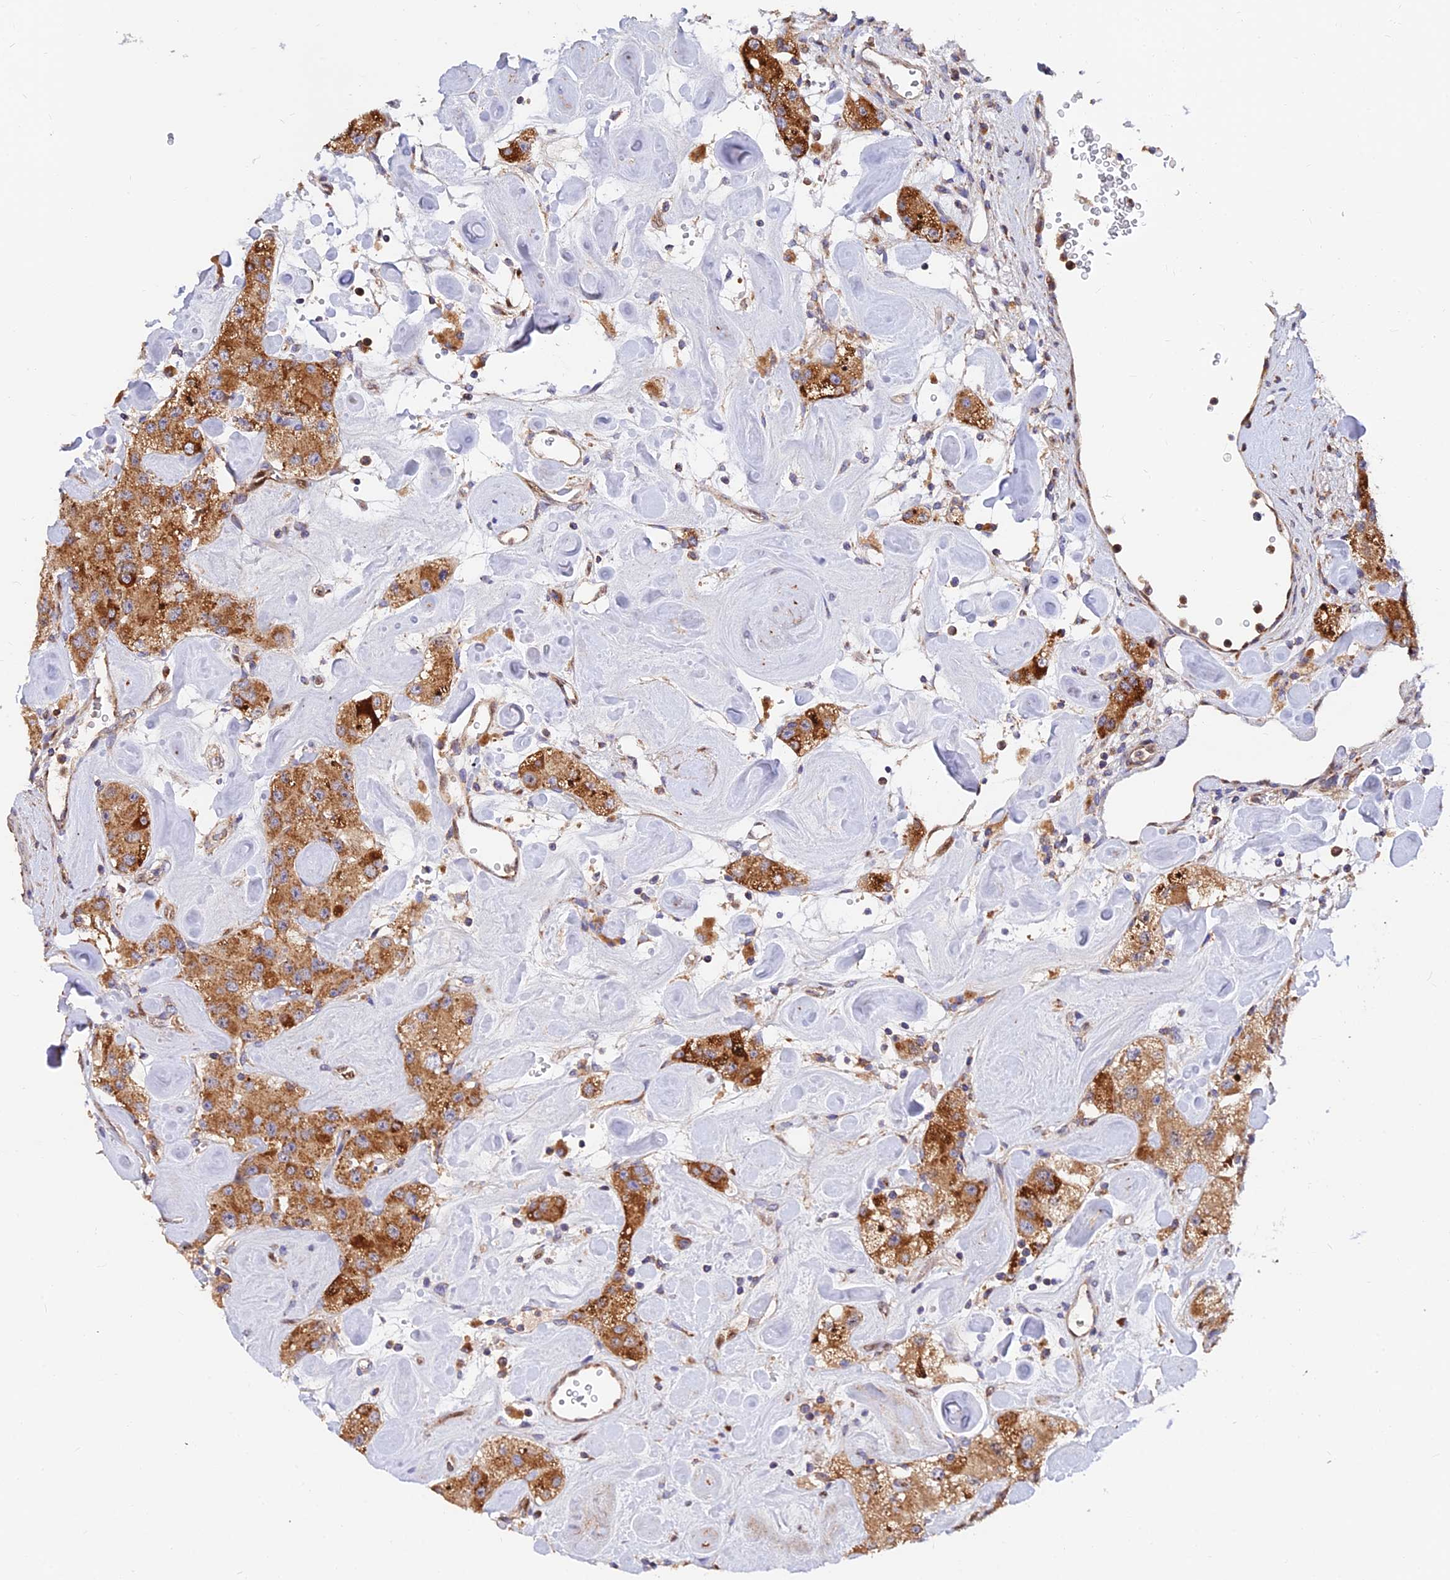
{"staining": {"intensity": "strong", "quantity": ">75%", "location": "cytoplasmic/membranous"}, "tissue": "carcinoid", "cell_type": "Tumor cells", "image_type": "cancer", "snomed": [{"axis": "morphology", "description": "Carcinoid, malignant, NOS"}, {"axis": "topography", "description": "Pancreas"}], "caption": "Immunohistochemical staining of human carcinoid (malignant) reveals strong cytoplasmic/membranous protein positivity in approximately >75% of tumor cells. (Stains: DAB (3,3'-diaminobenzidine) in brown, nuclei in blue, Microscopy: brightfield microscopy at high magnification).", "gene": "PODNL1", "patient": {"sex": "male", "age": 41}}